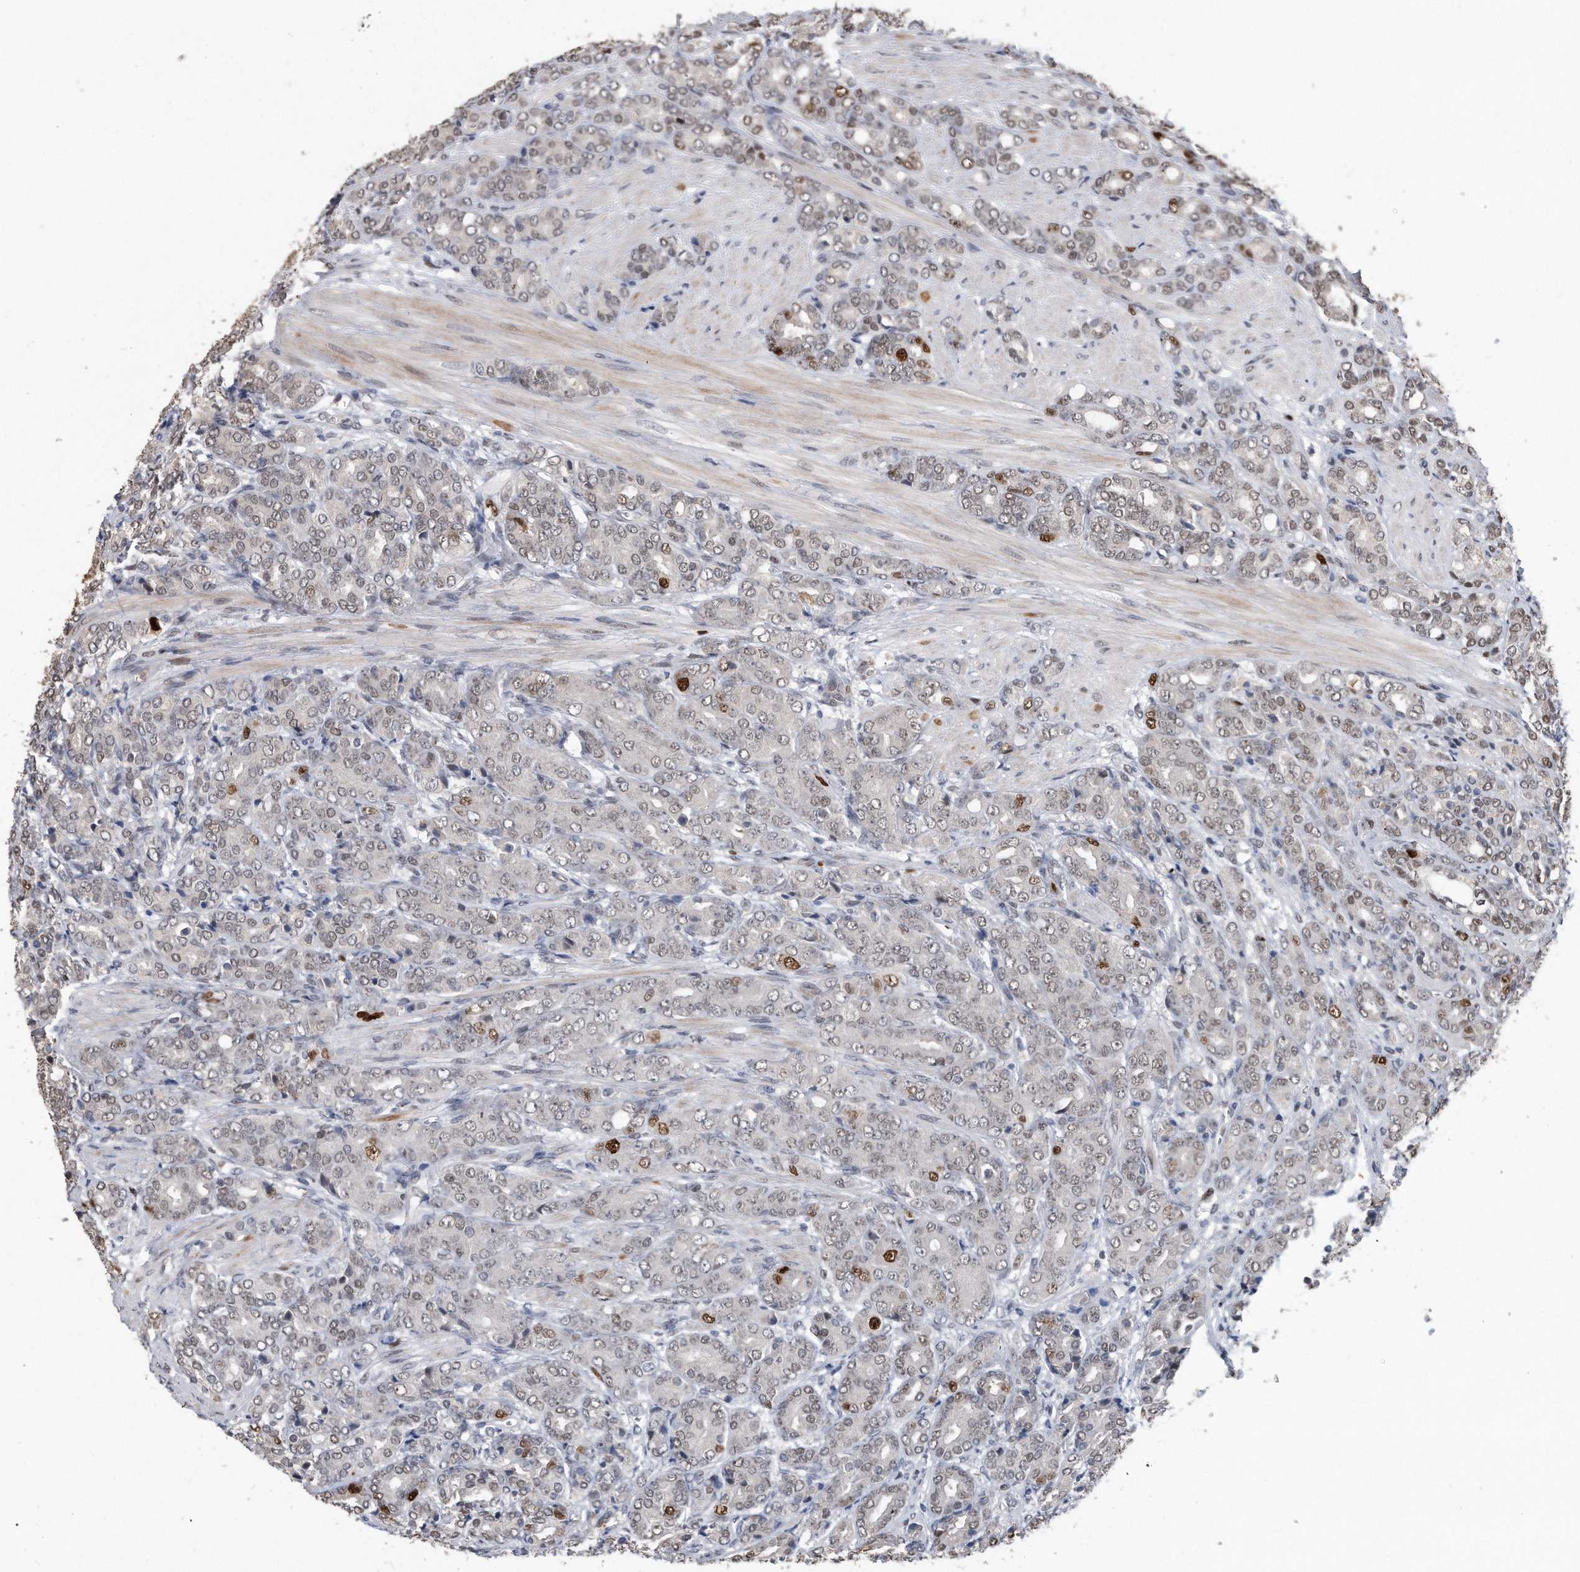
{"staining": {"intensity": "strong", "quantity": "<25%", "location": "nuclear"}, "tissue": "prostate cancer", "cell_type": "Tumor cells", "image_type": "cancer", "snomed": [{"axis": "morphology", "description": "Adenocarcinoma, High grade"}, {"axis": "topography", "description": "Prostate"}], "caption": "High-grade adenocarcinoma (prostate) stained for a protein exhibits strong nuclear positivity in tumor cells.", "gene": "PCNA", "patient": {"sex": "male", "age": 62}}